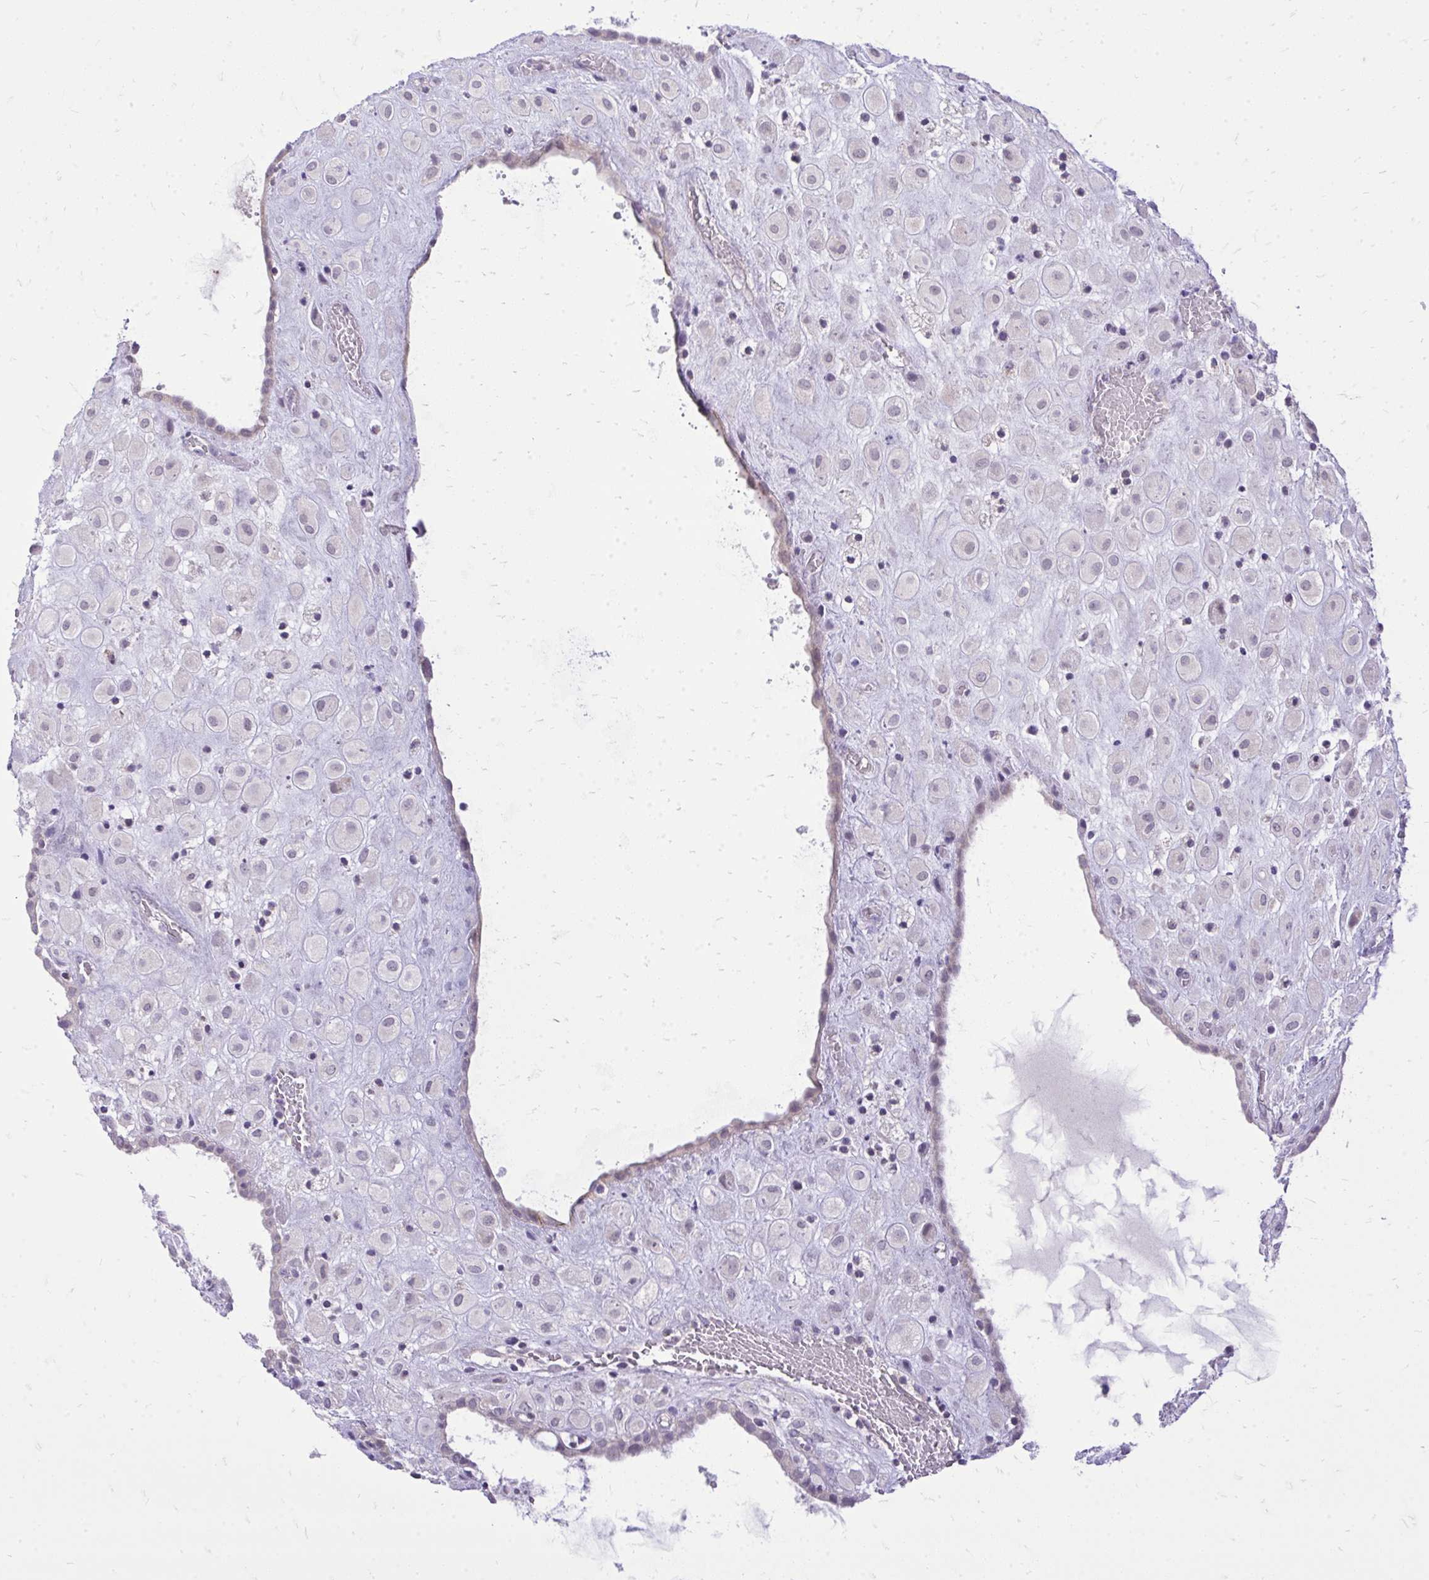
{"staining": {"intensity": "negative", "quantity": "none", "location": "none"}, "tissue": "placenta", "cell_type": "Decidual cells", "image_type": "normal", "snomed": [{"axis": "morphology", "description": "Normal tissue, NOS"}, {"axis": "topography", "description": "Placenta"}], "caption": "Immunohistochemical staining of unremarkable human placenta demonstrates no significant positivity in decidual cells. (Brightfield microscopy of DAB (3,3'-diaminobenzidine) immunohistochemistry at high magnification).", "gene": "SPTBN2", "patient": {"sex": "female", "age": 24}}